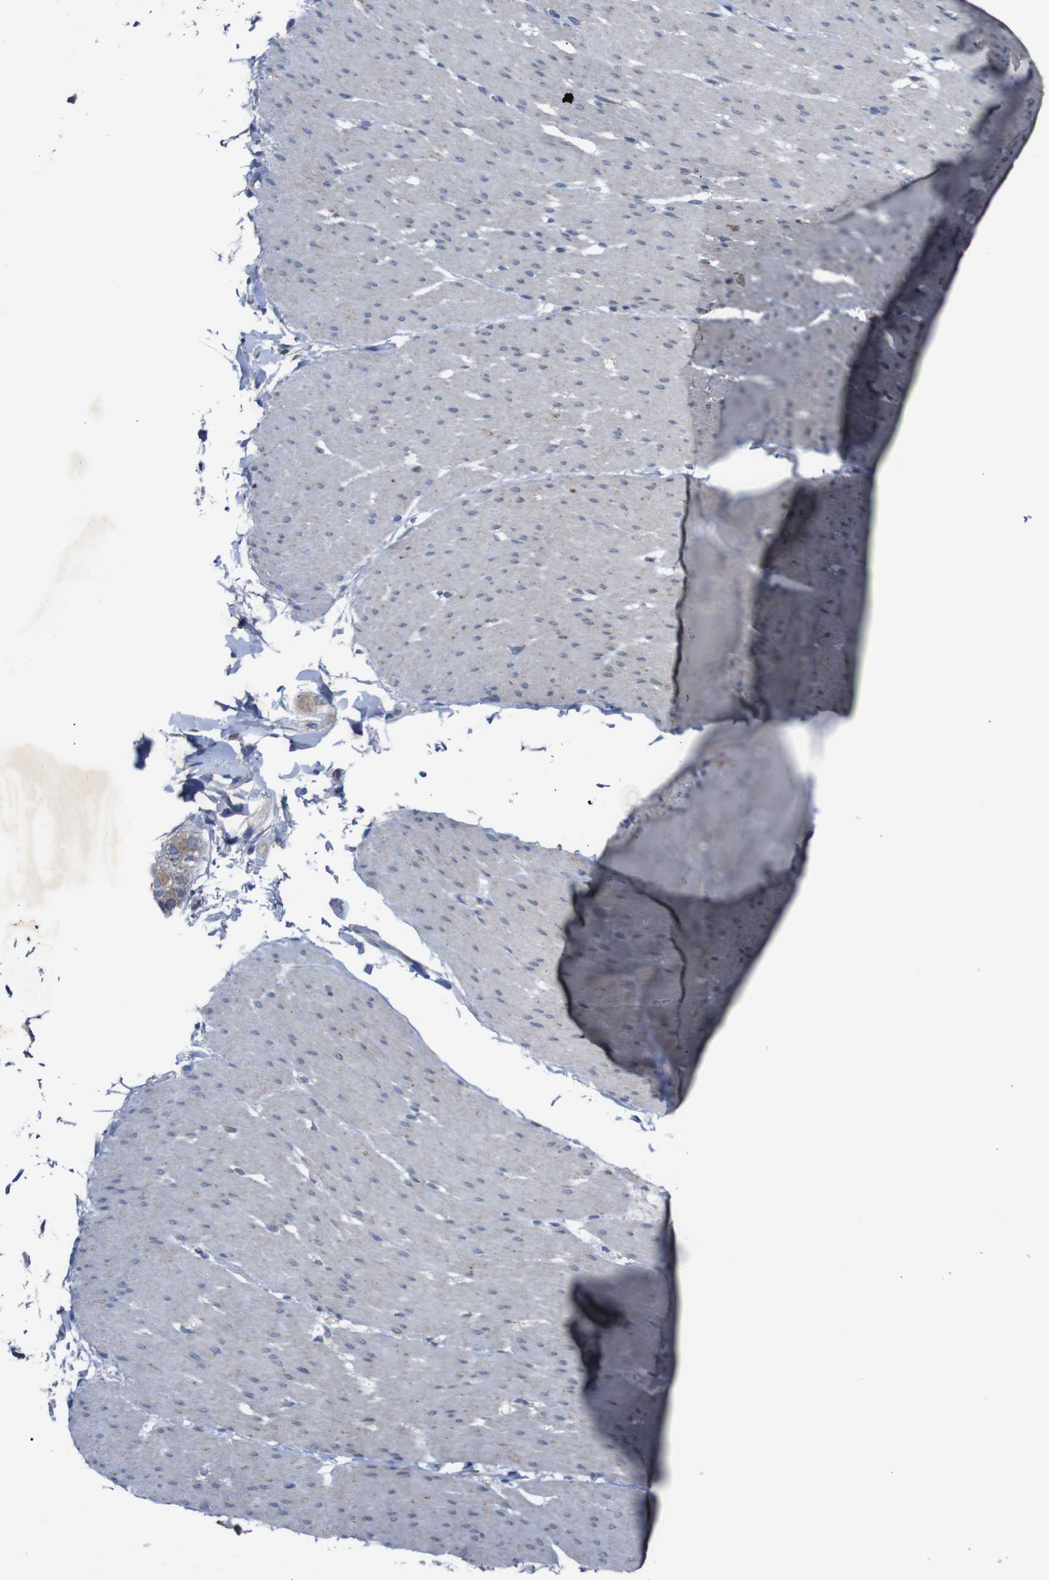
{"staining": {"intensity": "weak", "quantity": "<25%", "location": "cytoplasmic/membranous"}, "tissue": "smooth muscle", "cell_type": "Smooth muscle cells", "image_type": "normal", "snomed": [{"axis": "morphology", "description": "Normal tissue, NOS"}, {"axis": "topography", "description": "Smooth muscle"}, {"axis": "topography", "description": "Colon"}], "caption": "Immunohistochemistry micrograph of benign smooth muscle stained for a protein (brown), which shows no positivity in smooth muscle cells. (Stains: DAB (3,3'-diaminobenzidine) IHC with hematoxylin counter stain, Microscopy: brightfield microscopy at high magnification).", "gene": "CHST10", "patient": {"sex": "male", "age": 67}}